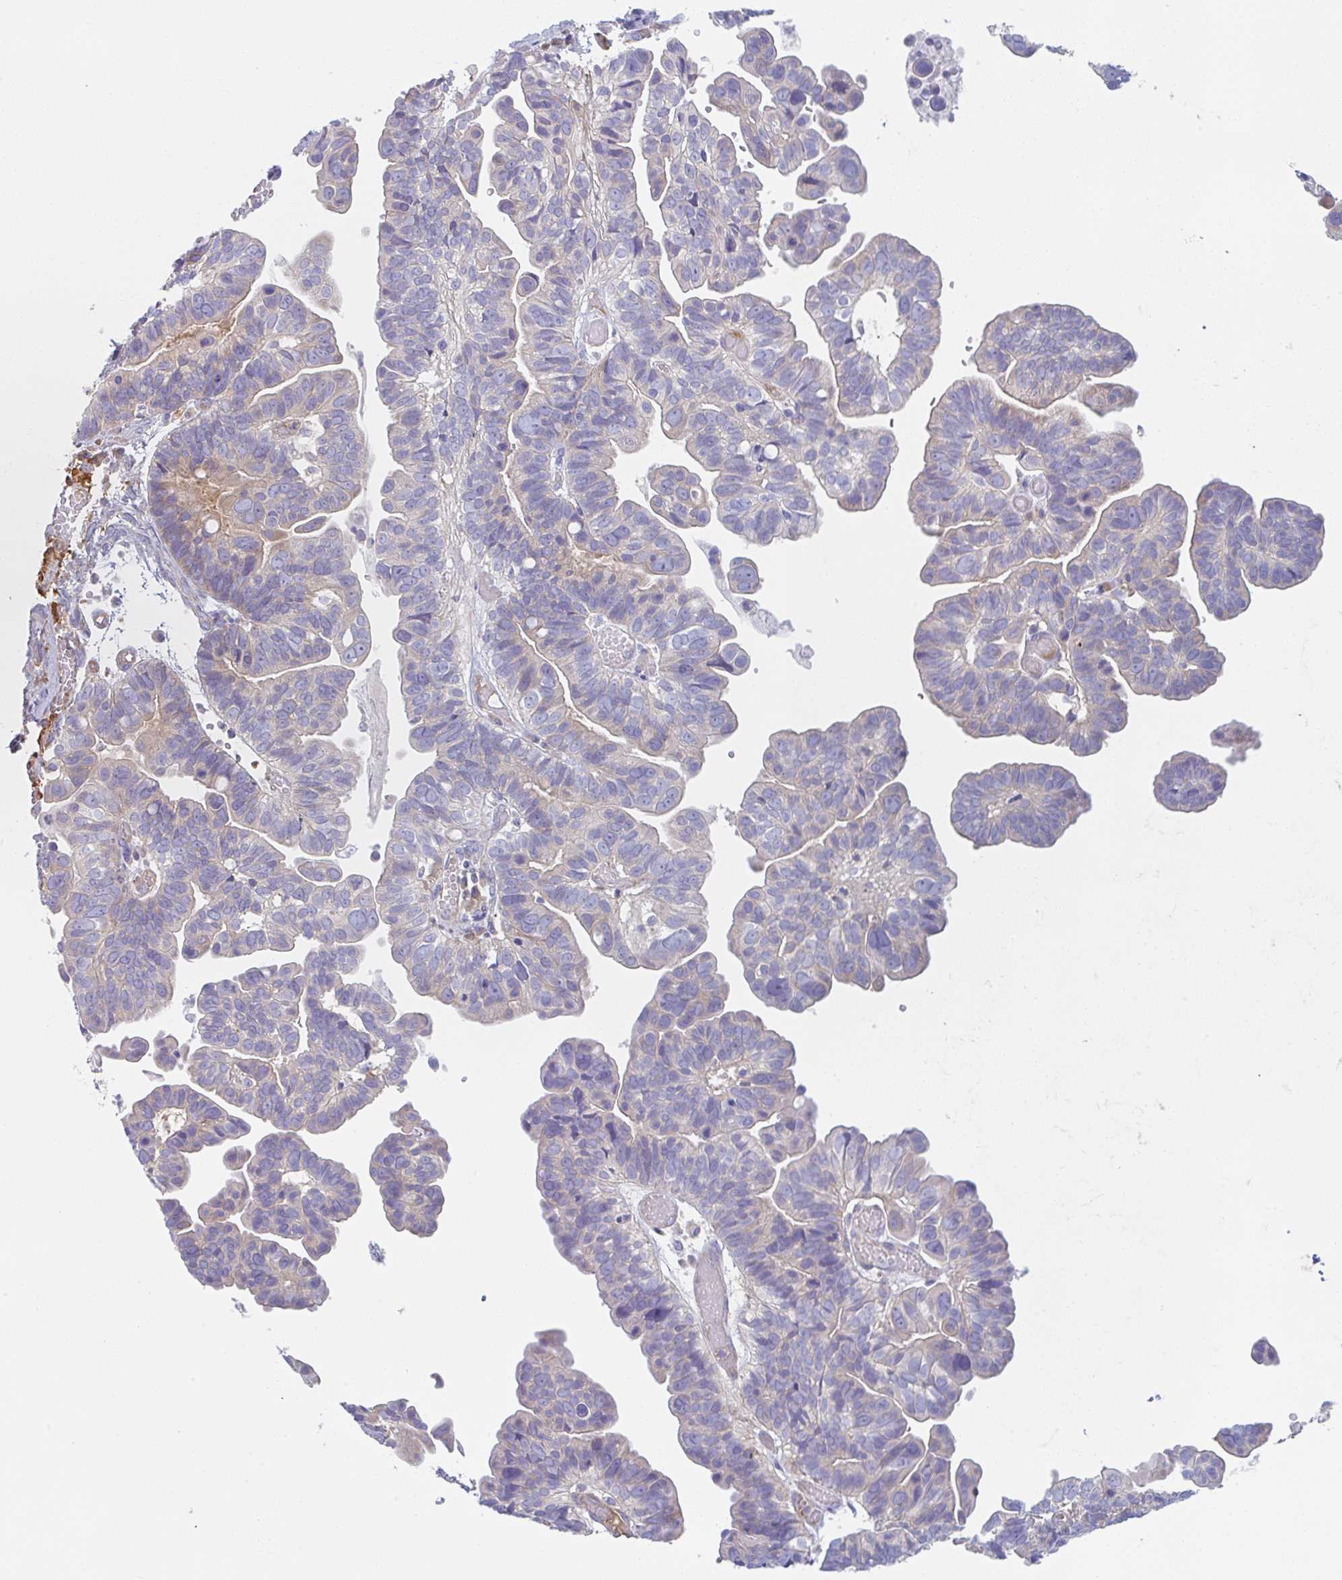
{"staining": {"intensity": "strong", "quantity": "<25%", "location": "cytoplasmic/membranous"}, "tissue": "ovarian cancer", "cell_type": "Tumor cells", "image_type": "cancer", "snomed": [{"axis": "morphology", "description": "Cystadenocarcinoma, serous, NOS"}, {"axis": "topography", "description": "Ovary"}], "caption": "There is medium levels of strong cytoplasmic/membranous expression in tumor cells of ovarian cancer, as demonstrated by immunohistochemical staining (brown color).", "gene": "AMPD2", "patient": {"sex": "female", "age": 56}}